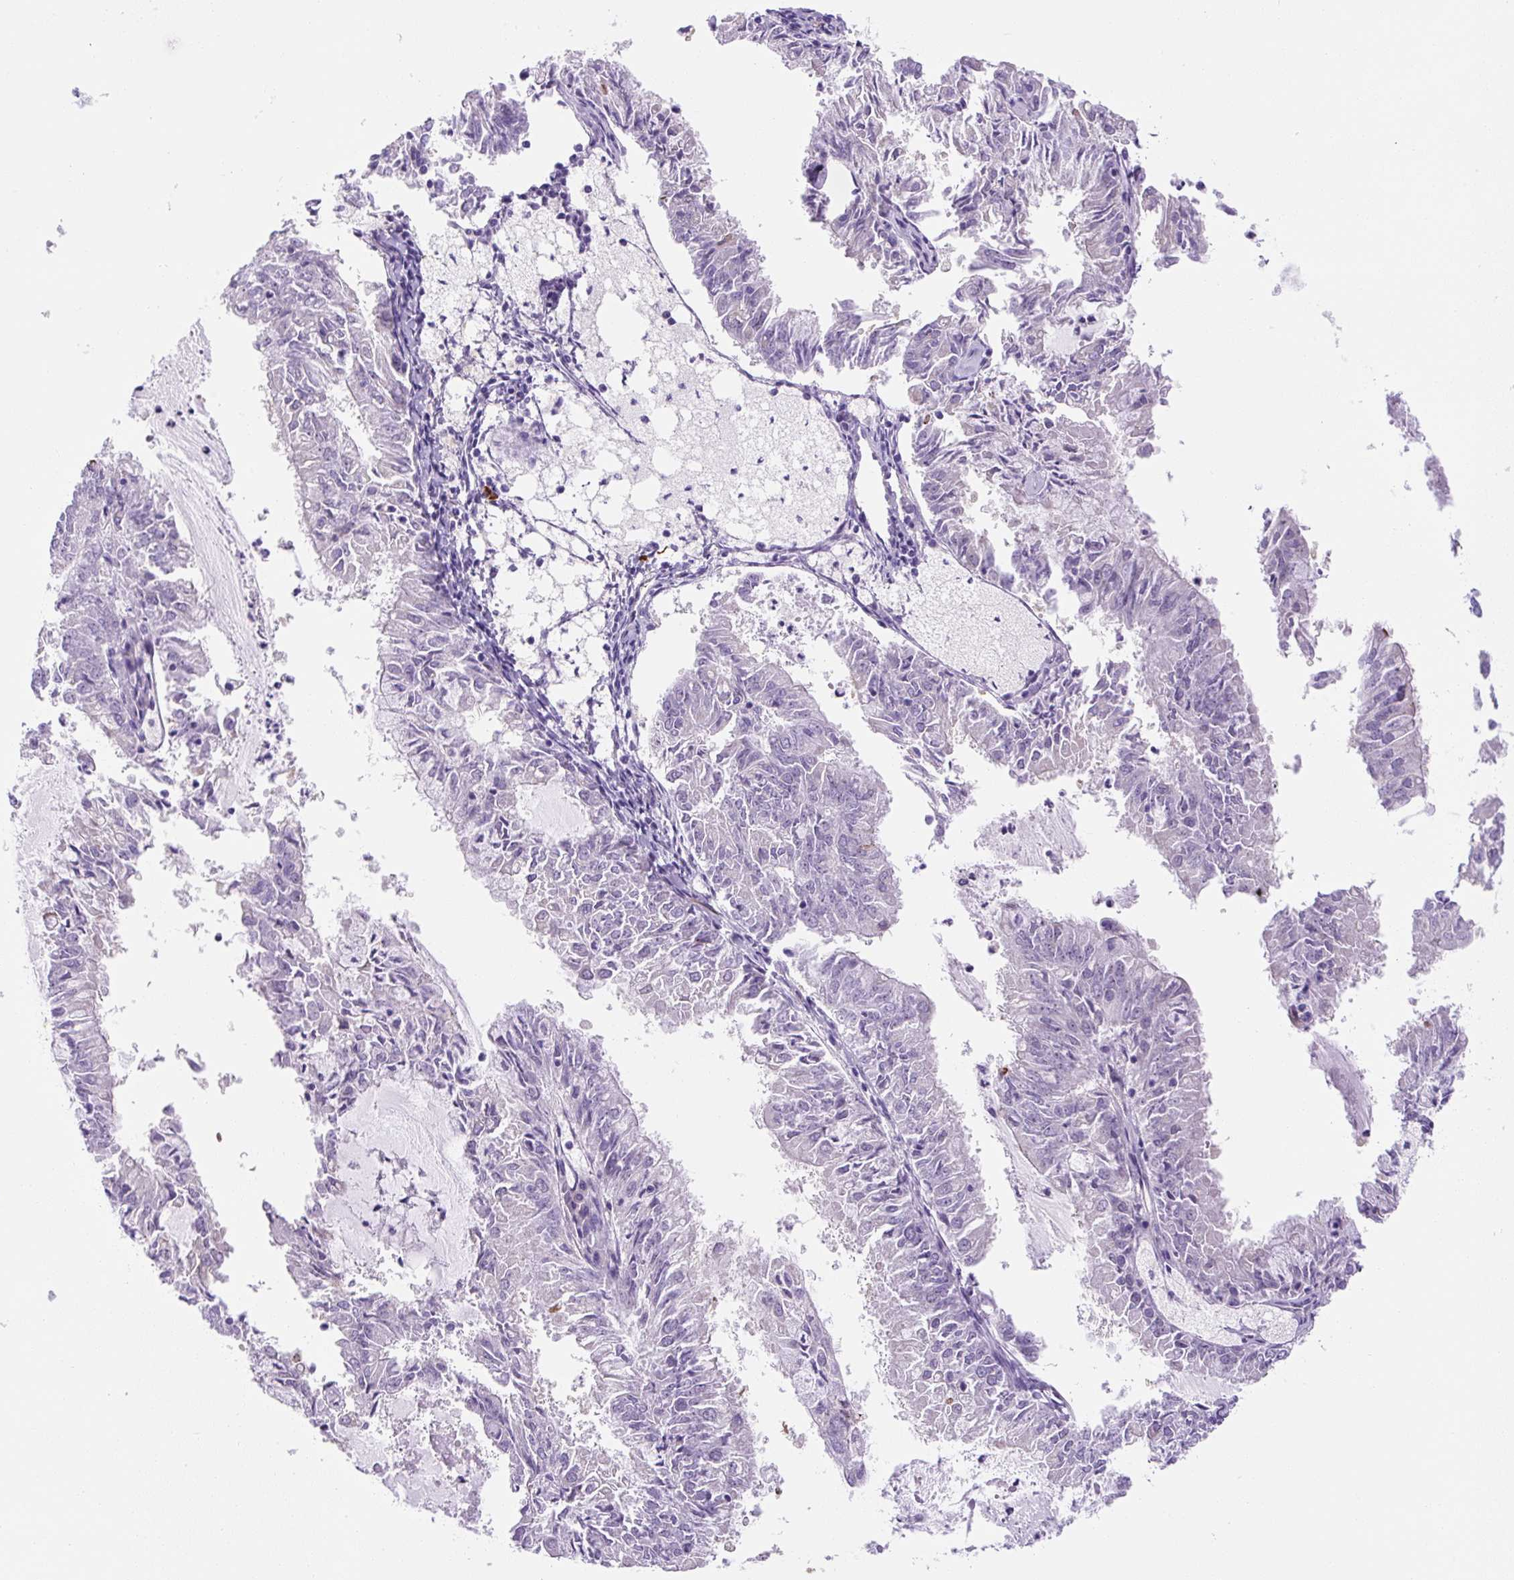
{"staining": {"intensity": "negative", "quantity": "none", "location": "none"}, "tissue": "endometrial cancer", "cell_type": "Tumor cells", "image_type": "cancer", "snomed": [{"axis": "morphology", "description": "Adenocarcinoma, NOS"}, {"axis": "topography", "description": "Endometrium"}], "caption": "A histopathology image of human endometrial adenocarcinoma is negative for staining in tumor cells.", "gene": "ASB4", "patient": {"sex": "female", "age": 57}}